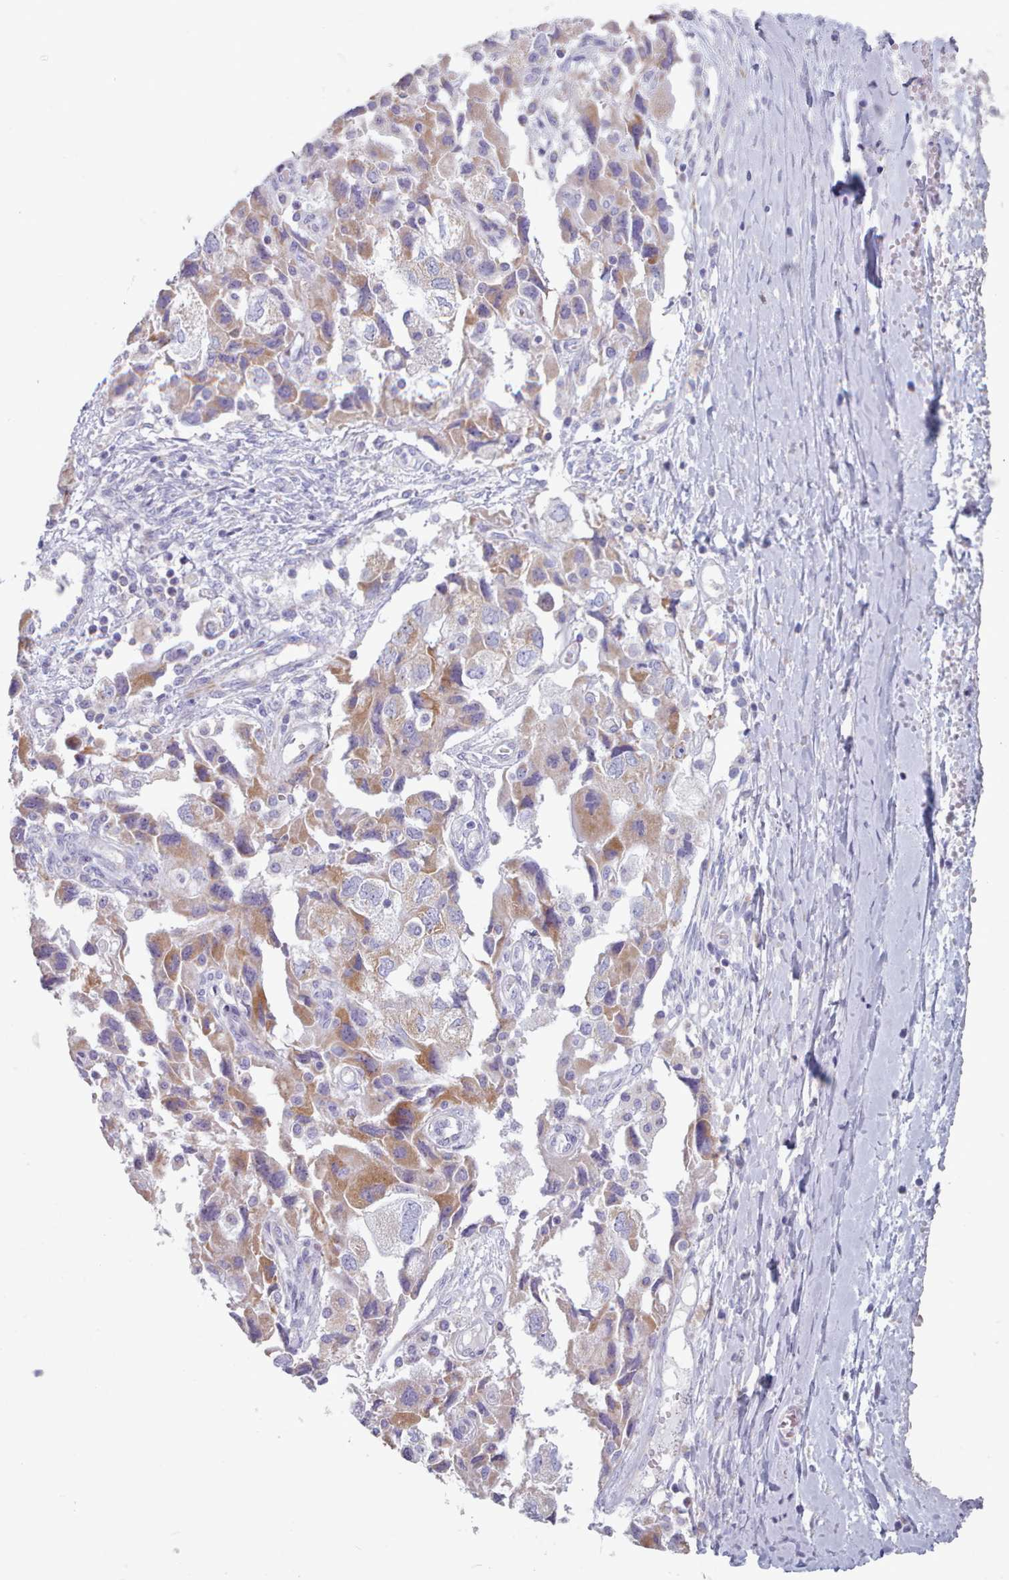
{"staining": {"intensity": "moderate", "quantity": "25%-75%", "location": "cytoplasmic/membranous"}, "tissue": "ovarian cancer", "cell_type": "Tumor cells", "image_type": "cancer", "snomed": [{"axis": "morphology", "description": "Carcinoma, NOS"}, {"axis": "morphology", "description": "Cystadenocarcinoma, serous, NOS"}, {"axis": "topography", "description": "Ovary"}], "caption": "Ovarian carcinoma stained with a brown dye reveals moderate cytoplasmic/membranous positive expression in approximately 25%-75% of tumor cells.", "gene": "HAO1", "patient": {"sex": "female", "age": 69}}